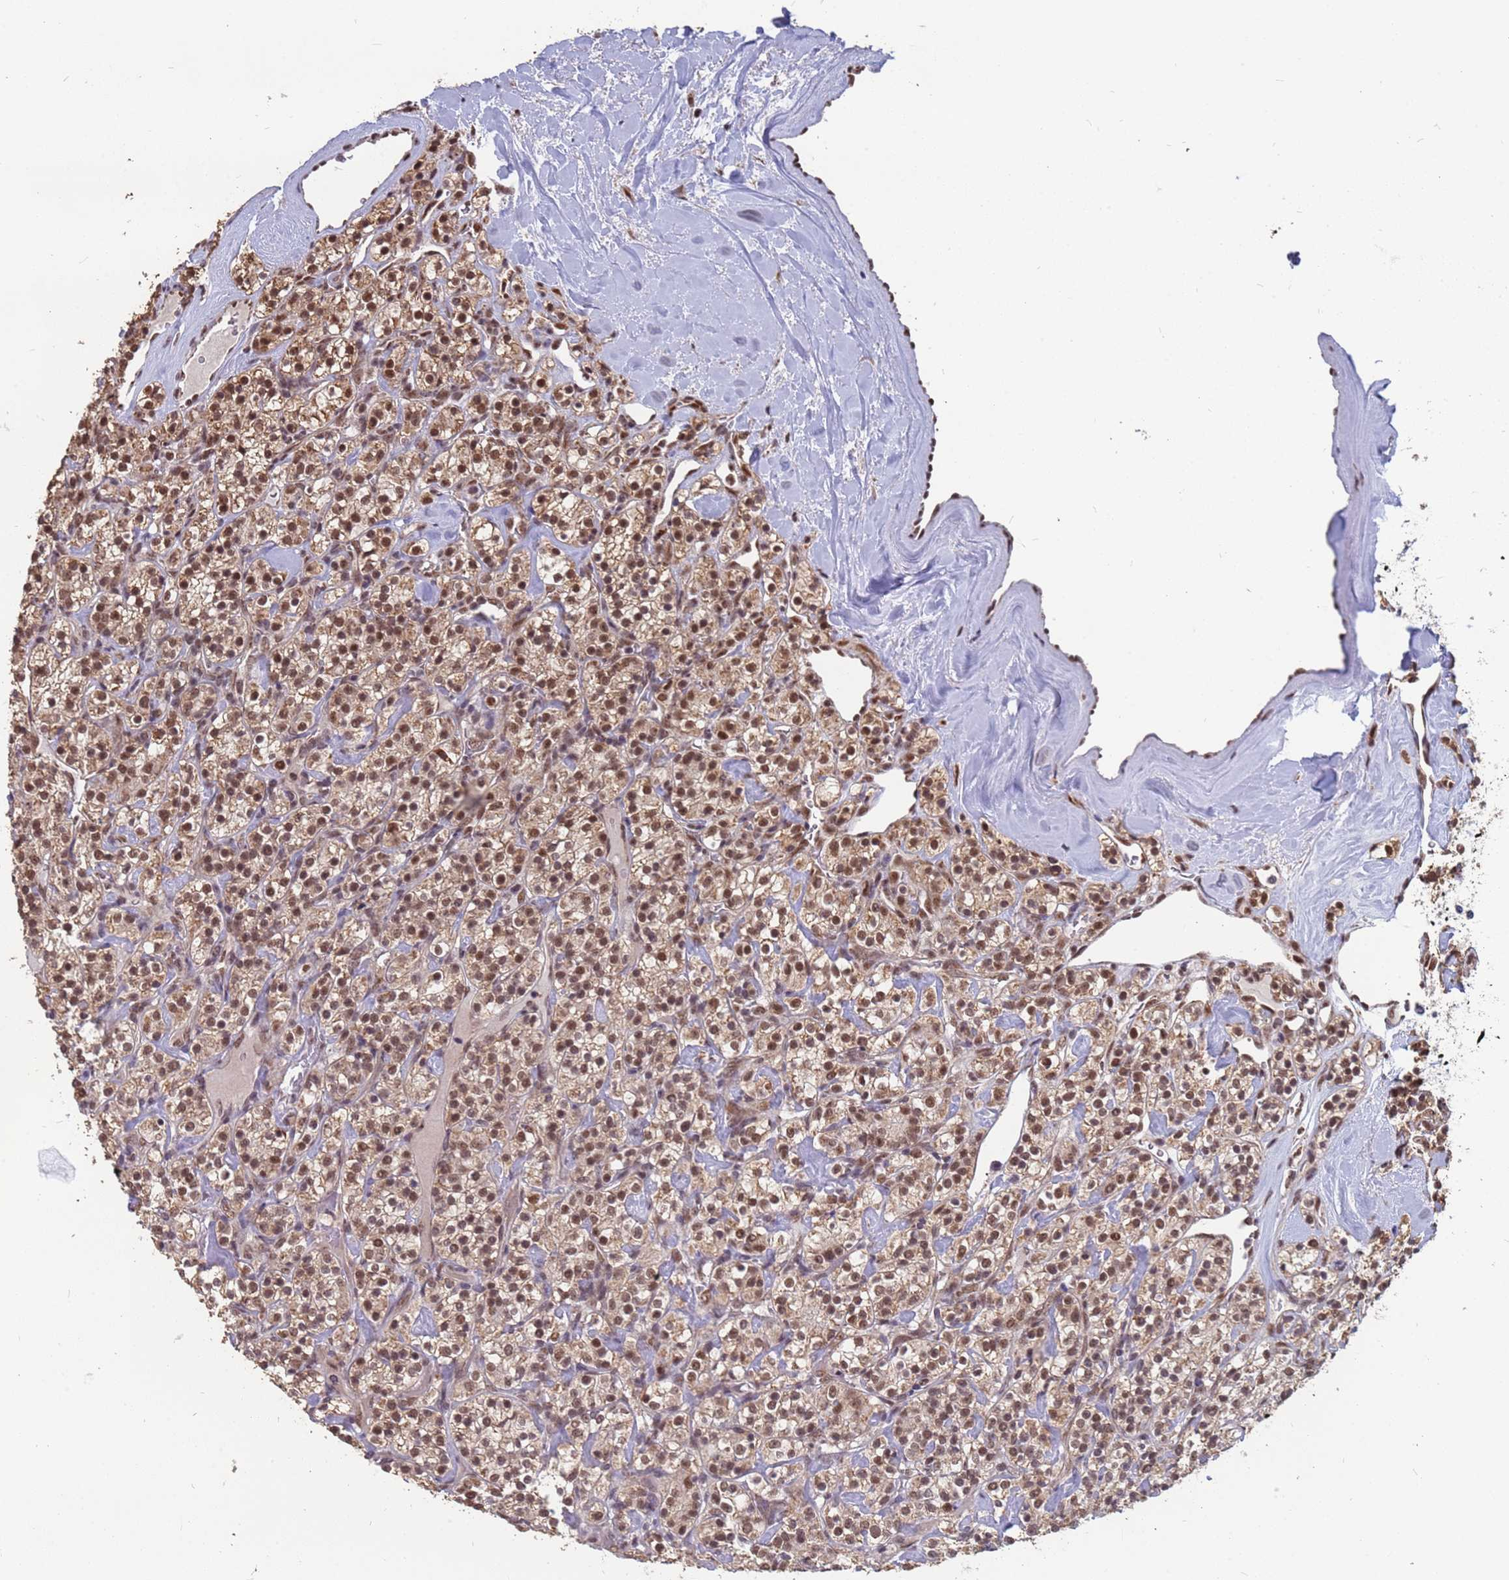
{"staining": {"intensity": "moderate", "quantity": ">75%", "location": "cytoplasmic/membranous,nuclear"}, "tissue": "renal cancer", "cell_type": "Tumor cells", "image_type": "cancer", "snomed": [{"axis": "morphology", "description": "Adenocarcinoma, NOS"}, {"axis": "topography", "description": "Kidney"}], "caption": "Moderate cytoplasmic/membranous and nuclear protein expression is seen in about >75% of tumor cells in adenocarcinoma (renal).", "gene": "DENND2B", "patient": {"sex": "male", "age": 77}}